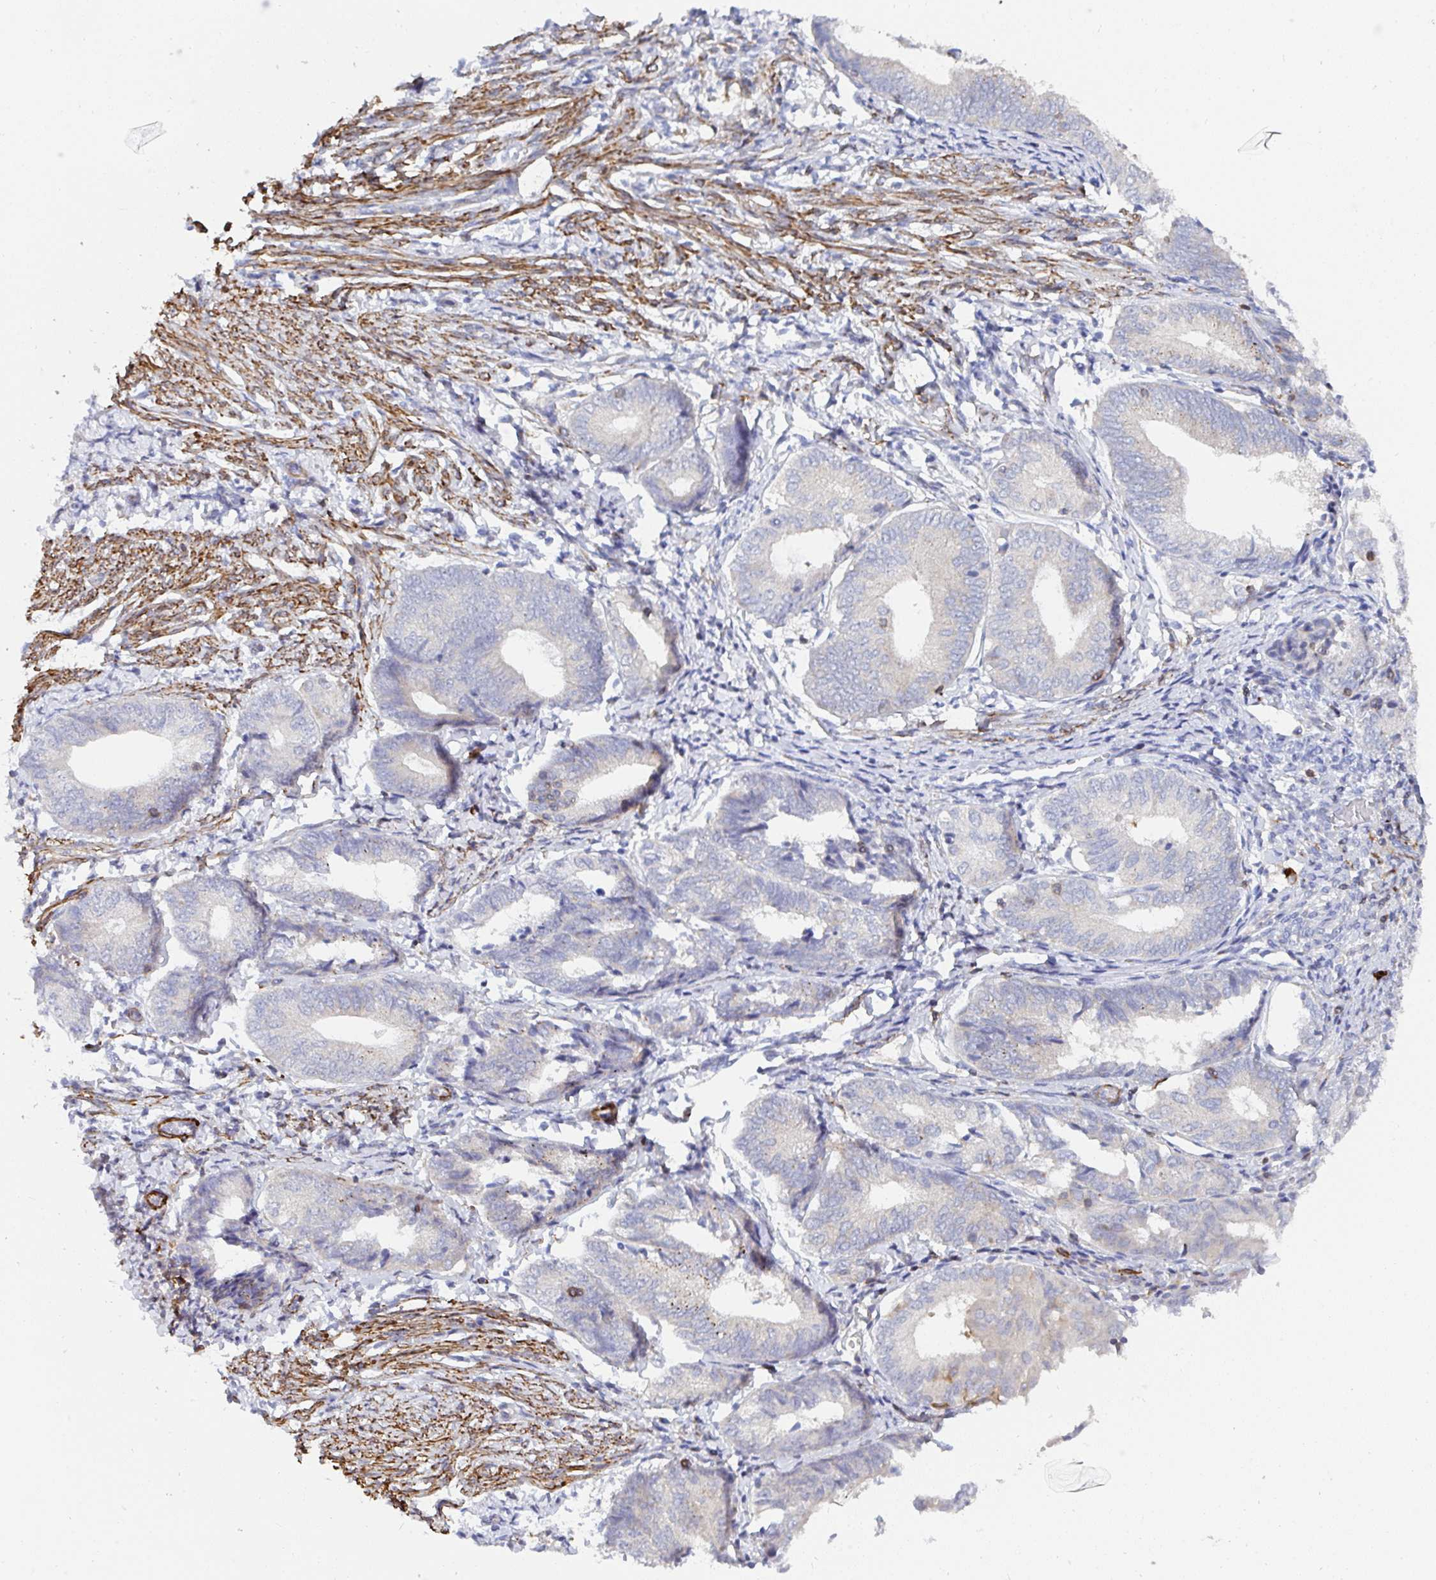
{"staining": {"intensity": "negative", "quantity": "none", "location": "none"}, "tissue": "endometrial cancer", "cell_type": "Tumor cells", "image_type": "cancer", "snomed": [{"axis": "morphology", "description": "Adenocarcinoma, NOS"}, {"axis": "topography", "description": "Endometrium"}], "caption": "This is a photomicrograph of immunohistochemistry staining of endometrial cancer (adenocarcinoma), which shows no positivity in tumor cells.", "gene": "FRMD3", "patient": {"sex": "female", "age": 87}}